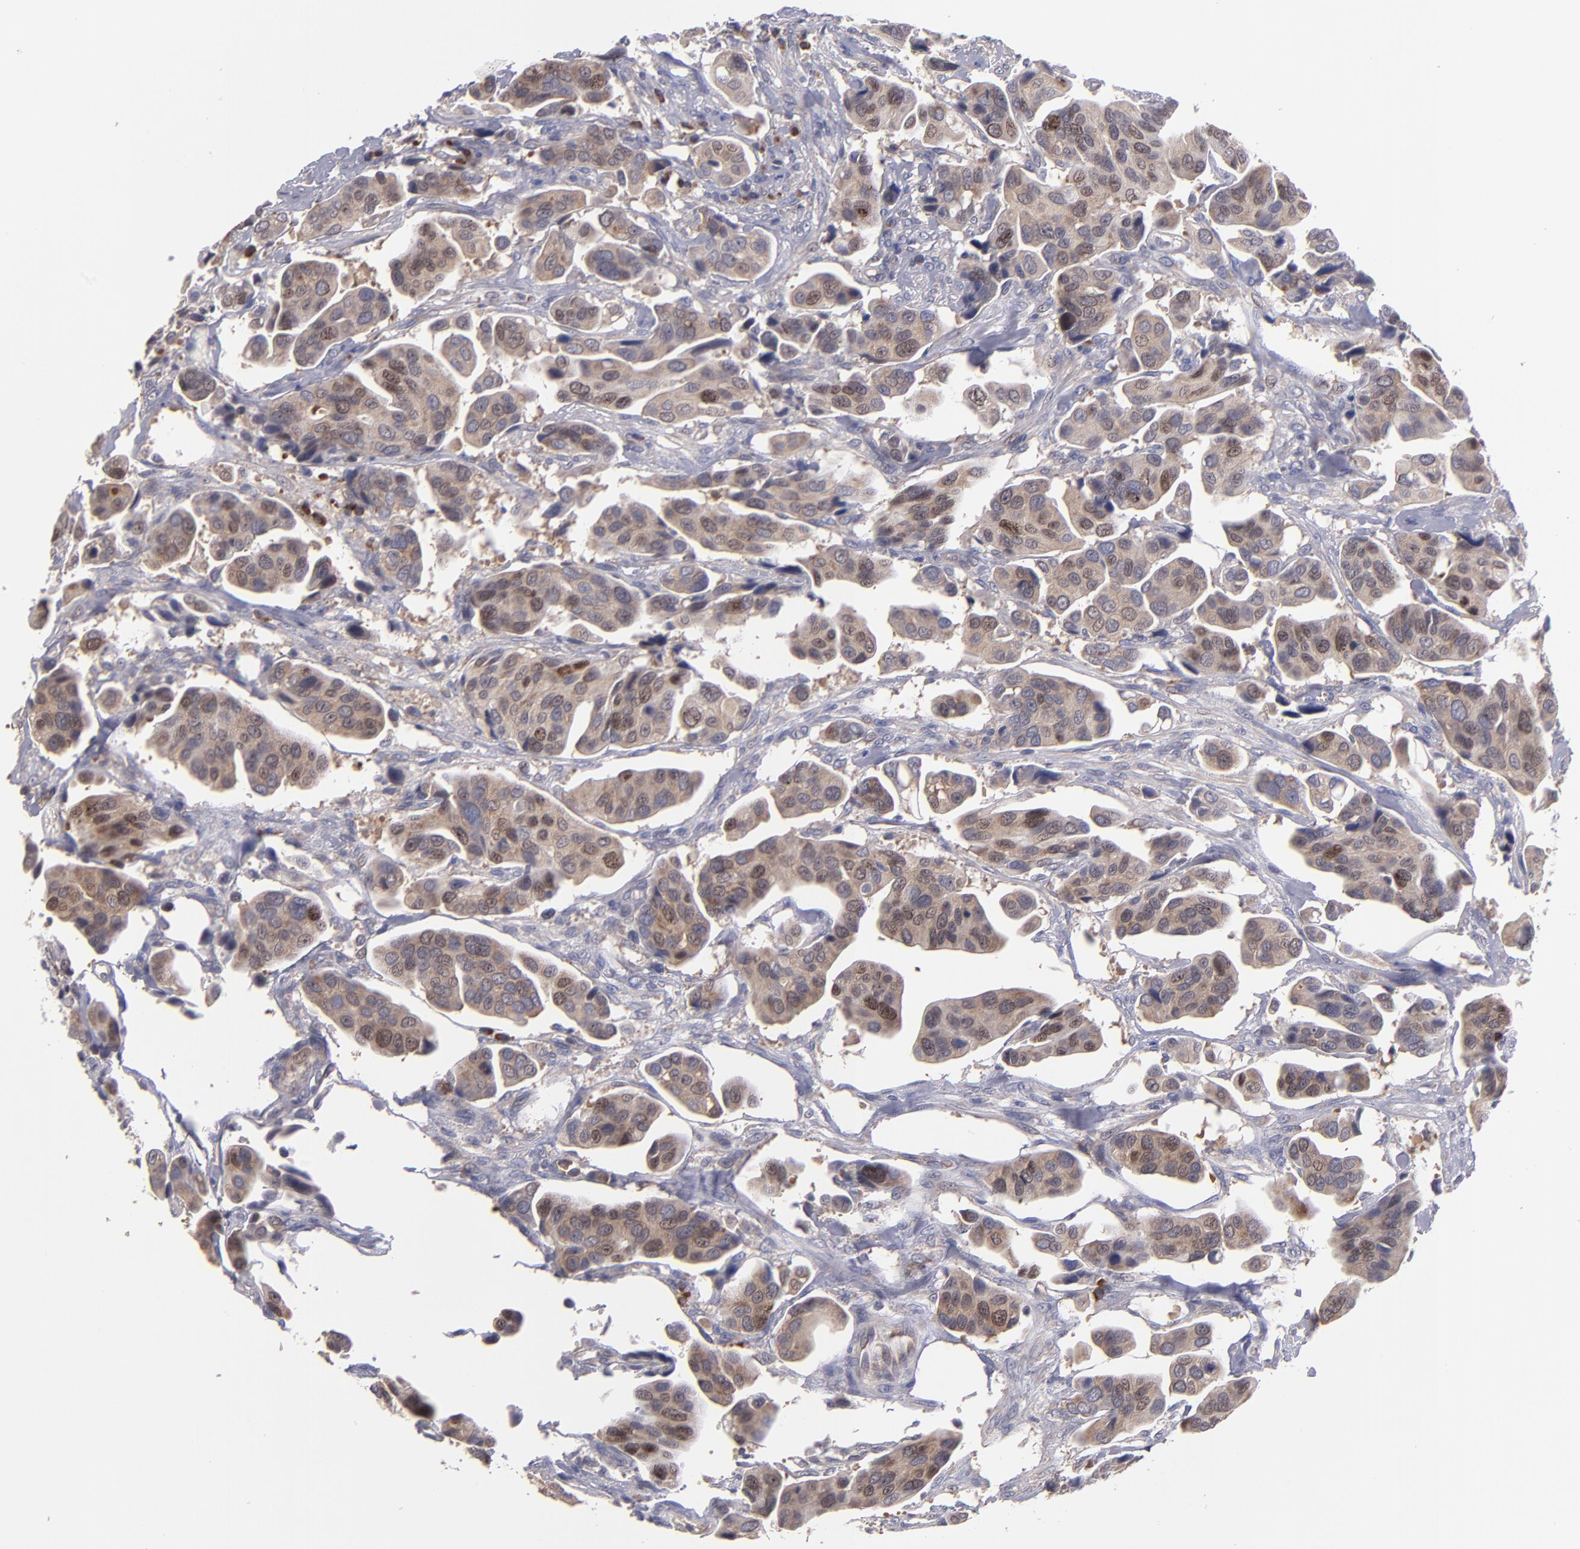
{"staining": {"intensity": "moderate", "quantity": ">75%", "location": "cytoplasmic/membranous"}, "tissue": "urothelial cancer", "cell_type": "Tumor cells", "image_type": "cancer", "snomed": [{"axis": "morphology", "description": "Adenocarcinoma, NOS"}, {"axis": "topography", "description": "Urinary bladder"}], "caption": "Immunohistochemical staining of urothelial cancer reveals moderate cytoplasmic/membranous protein expression in about >75% of tumor cells. Nuclei are stained in blue.", "gene": "EIF3L", "patient": {"sex": "male", "age": 61}}